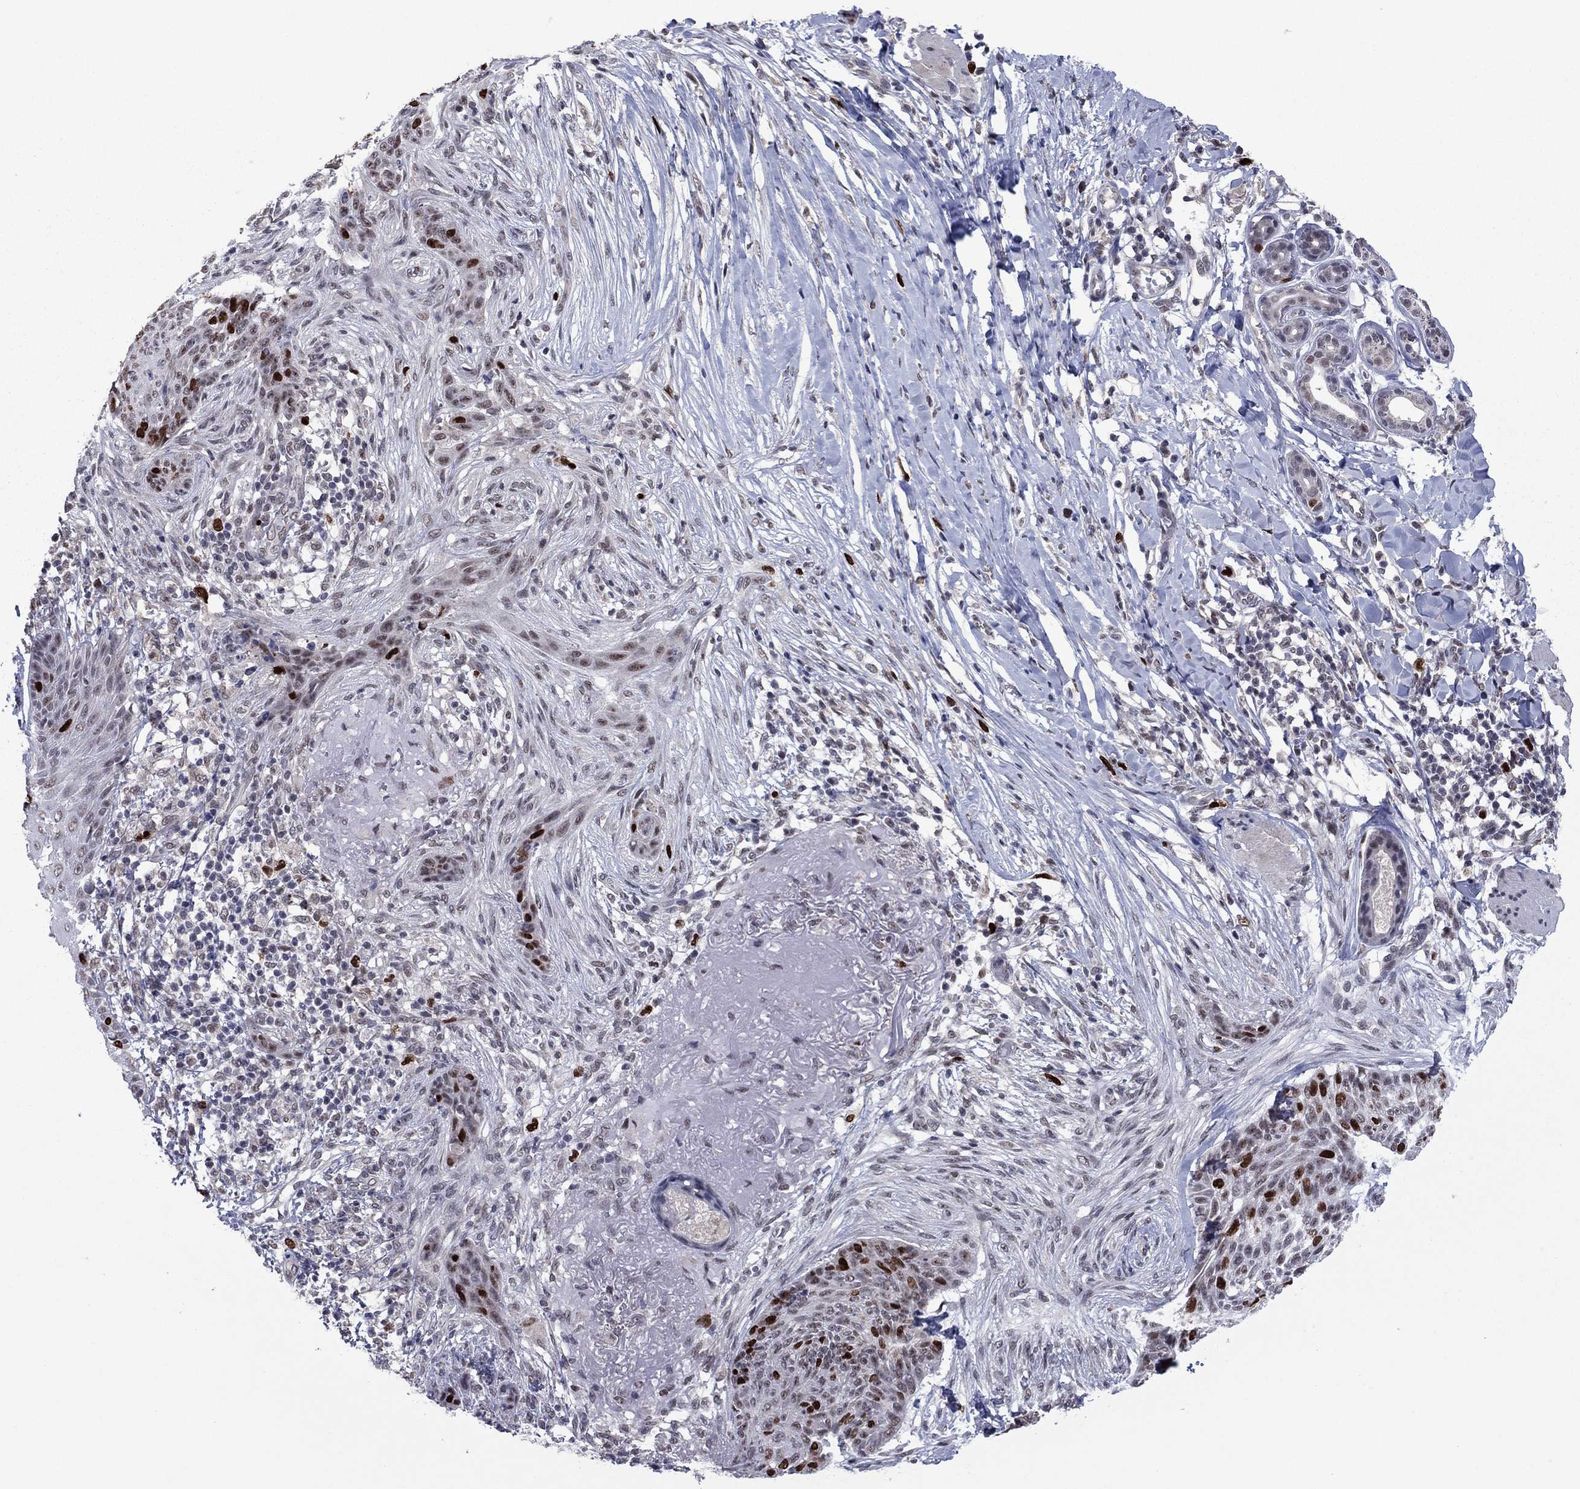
{"staining": {"intensity": "strong", "quantity": "25%-75%", "location": "nuclear"}, "tissue": "skin cancer", "cell_type": "Tumor cells", "image_type": "cancer", "snomed": [{"axis": "morphology", "description": "Normal tissue, NOS"}, {"axis": "morphology", "description": "Basal cell carcinoma"}, {"axis": "topography", "description": "Skin"}], "caption": "Human skin basal cell carcinoma stained for a protein (brown) reveals strong nuclear positive positivity in approximately 25%-75% of tumor cells.", "gene": "CDCA5", "patient": {"sex": "male", "age": 84}}